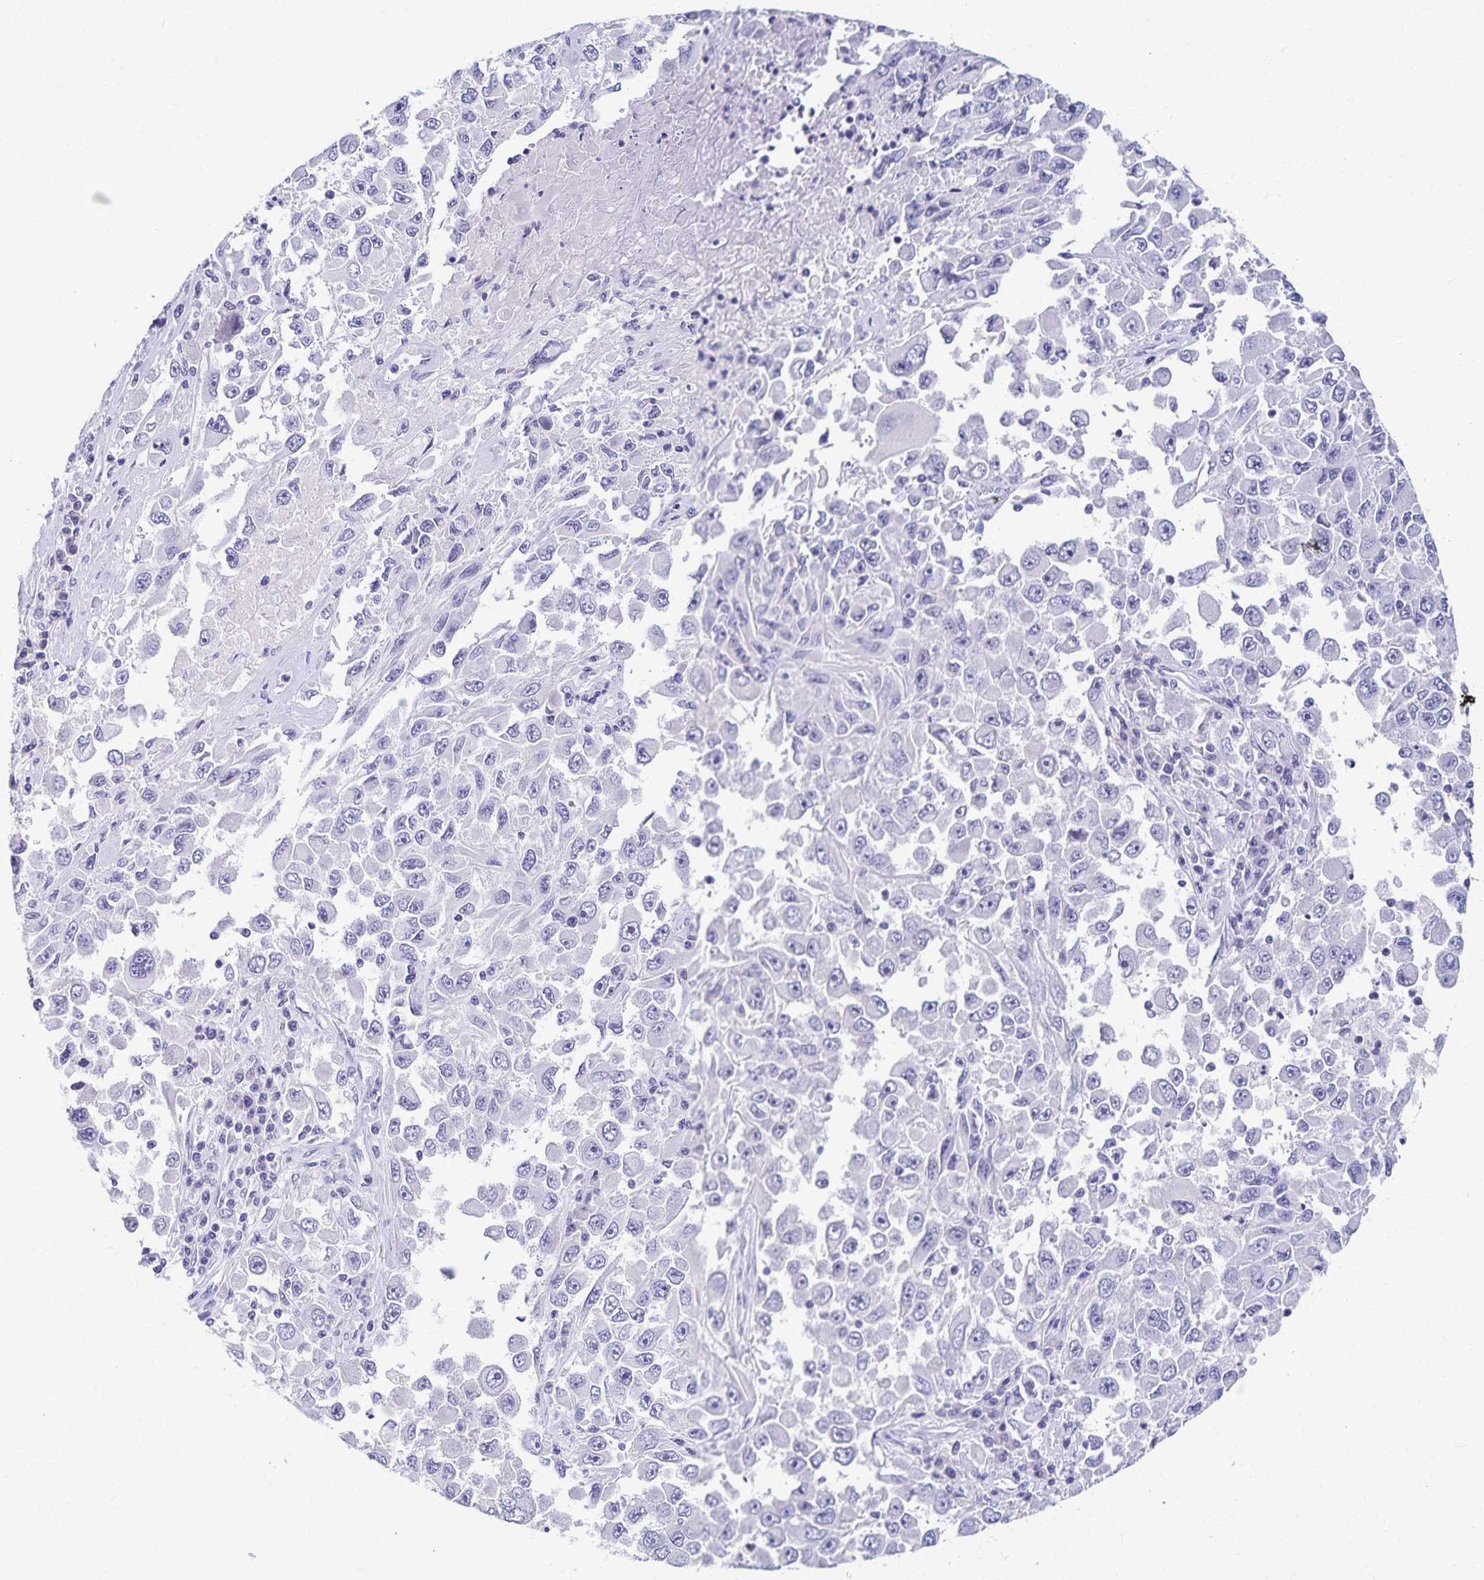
{"staining": {"intensity": "negative", "quantity": "none", "location": "none"}, "tissue": "melanoma", "cell_type": "Tumor cells", "image_type": "cancer", "snomed": [{"axis": "morphology", "description": "Malignant melanoma, Metastatic site"}, {"axis": "topography", "description": "Lymph node"}], "caption": "Immunohistochemical staining of human malignant melanoma (metastatic site) exhibits no significant staining in tumor cells. (Stains: DAB (3,3'-diaminobenzidine) immunohistochemistry with hematoxylin counter stain, Microscopy: brightfield microscopy at high magnification).", "gene": "C2orf50", "patient": {"sex": "female", "age": 67}}